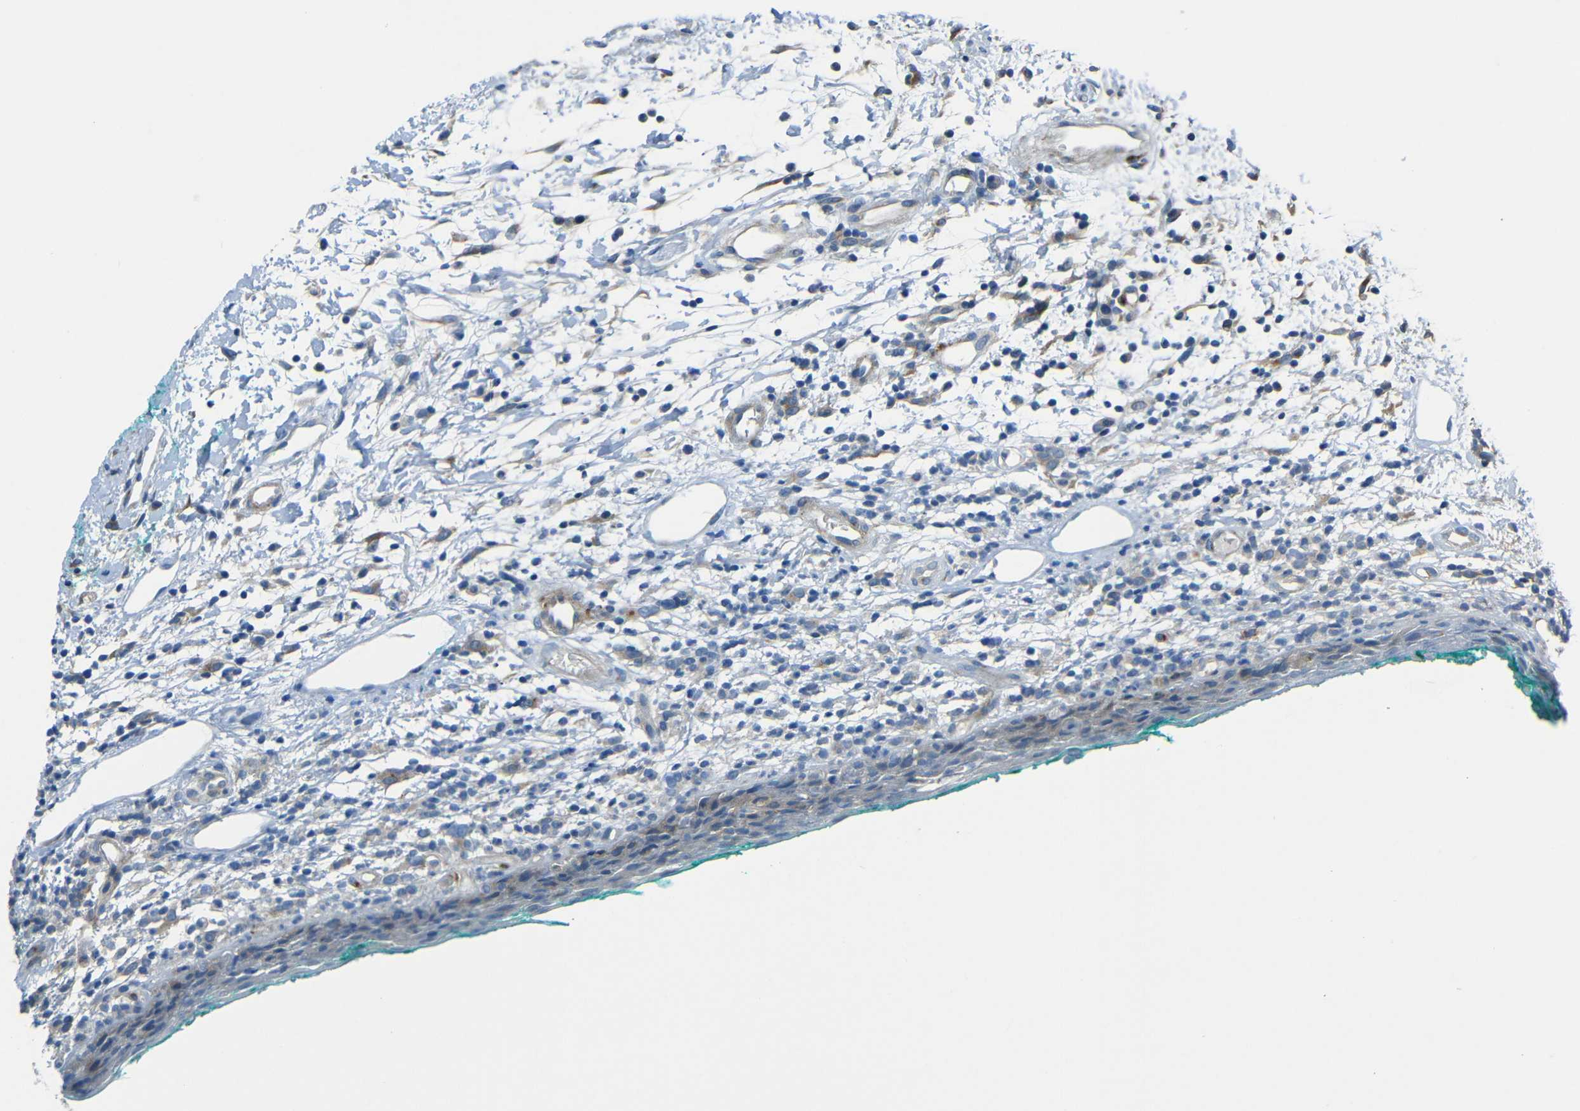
{"staining": {"intensity": "weak", "quantity": "<25%", "location": "cytoplasmic/membranous"}, "tissue": "oral mucosa", "cell_type": "Squamous epithelial cells", "image_type": "normal", "snomed": [{"axis": "morphology", "description": "Normal tissue, NOS"}, {"axis": "topography", "description": "Skeletal muscle"}, {"axis": "topography", "description": "Oral tissue"}, {"axis": "topography", "description": "Peripheral nerve tissue"}], "caption": "Photomicrograph shows no significant protein positivity in squamous epithelial cells of benign oral mucosa. (DAB (3,3'-diaminobenzidine) immunohistochemistry, high magnification).", "gene": "CYP26B1", "patient": {"sex": "female", "age": 84}}